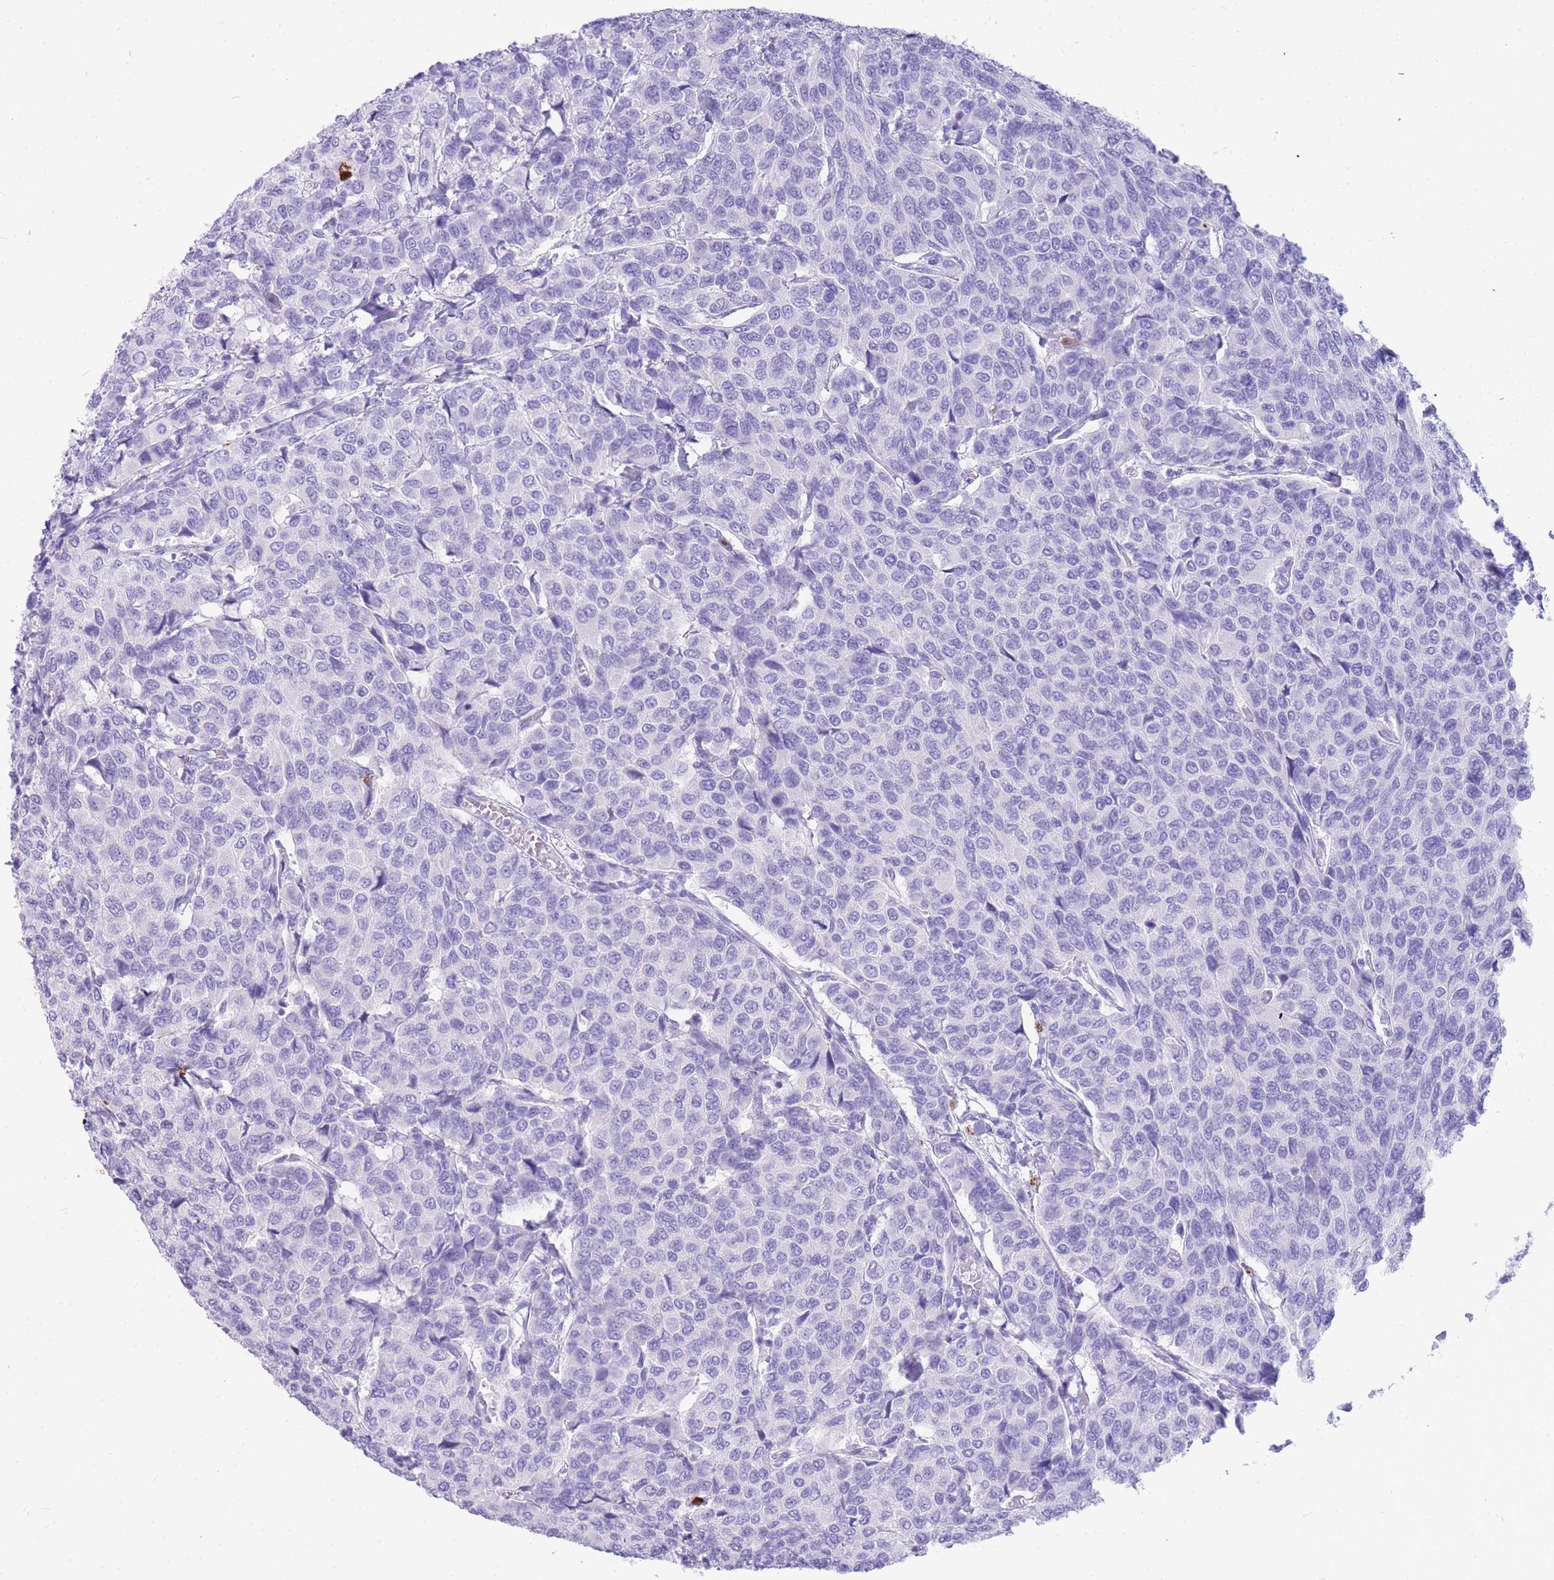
{"staining": {"intensity": "negative", "quantity": "none", "location": "none"}, "tissue": "breast cancer", "cell_type": "Tumor cells", "image_type": "cancer", "snomed": [{"axis": "morphology", "description": "Duct carcinoma"}, {"axis": "topography", "description": "Breast"}], "caption": "This histopathology image is of breast infiltrating ductal carcinoma stained with immunohistochemistry to label a protein in brown with the nuclei are counter-stained blue. There is no positivity in tumor cells.", "gene": "HERC1", "patient": {"sex": "female", "age": 55}}